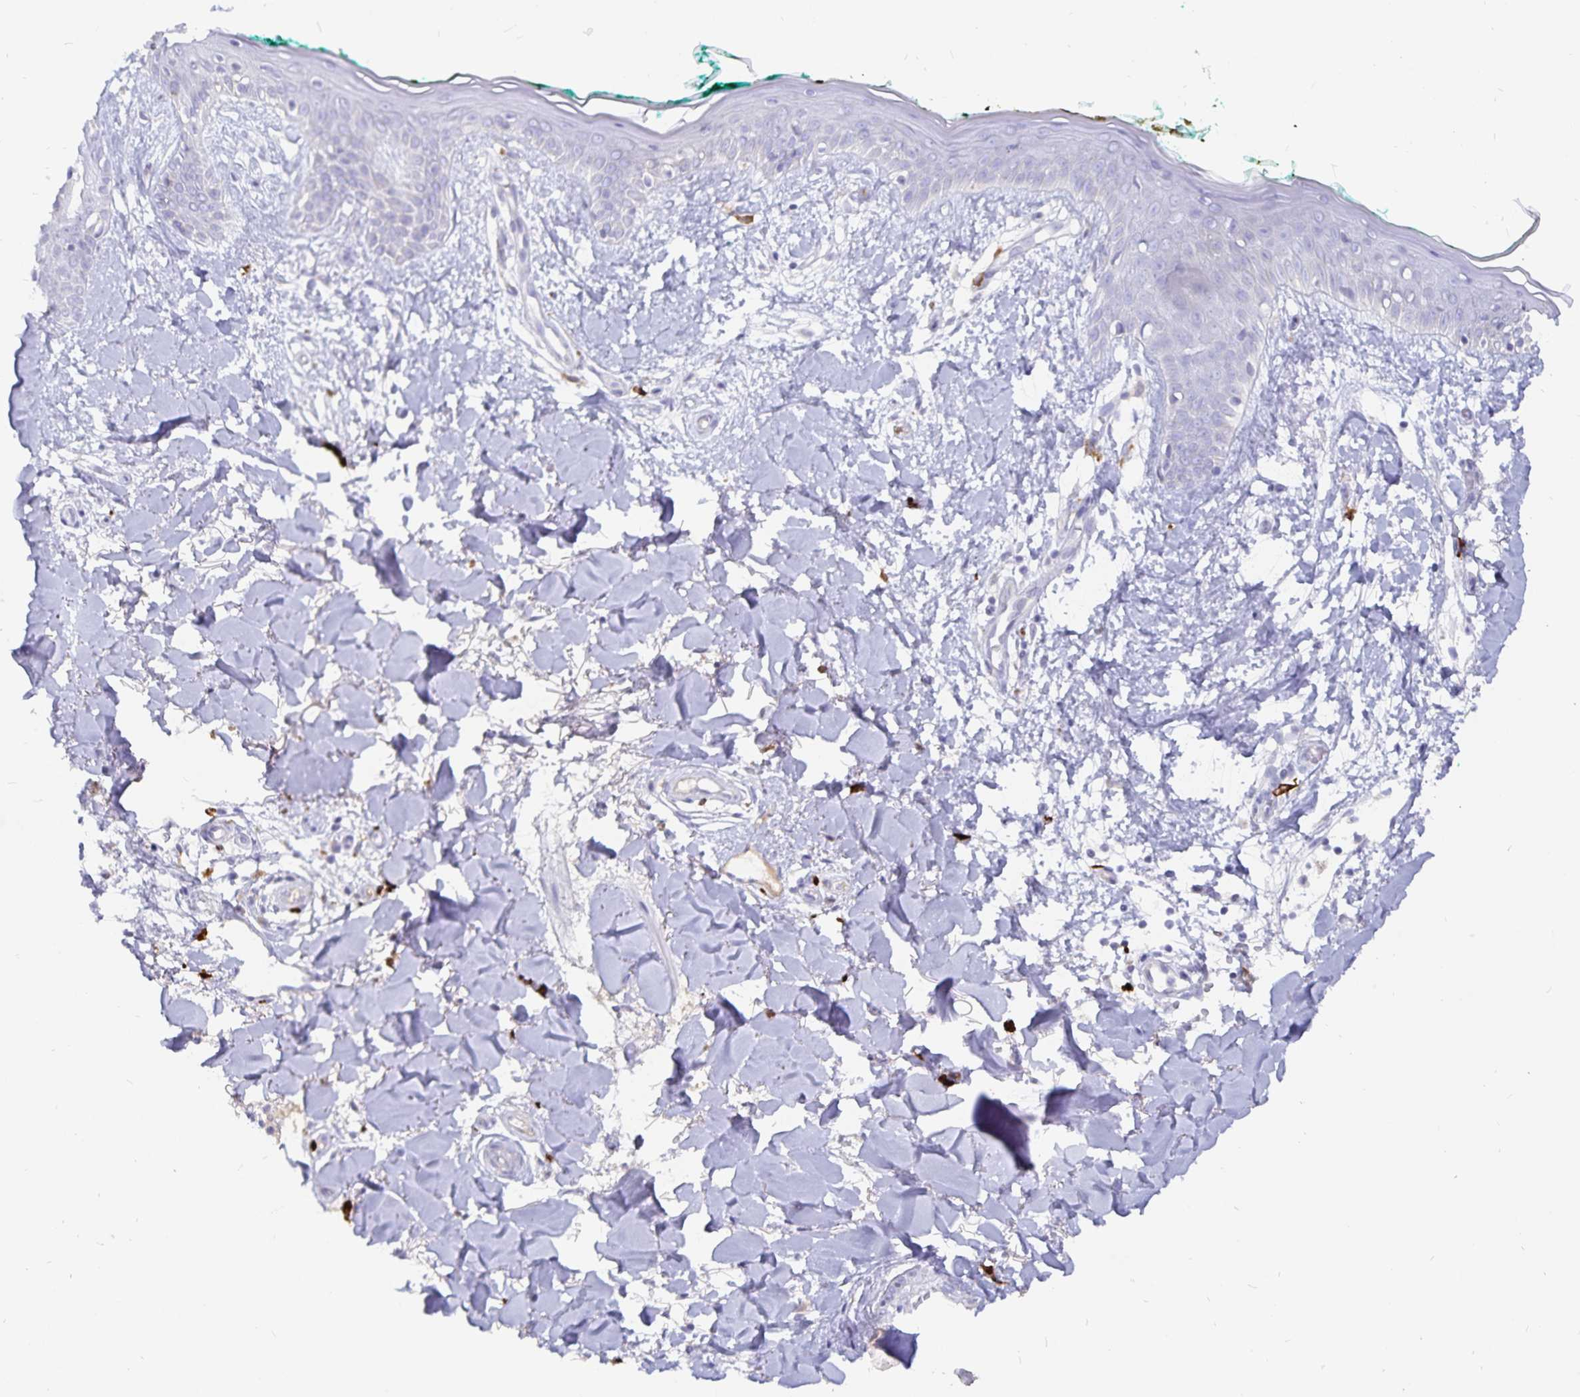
{"staining": {"intensity": "negative", "quantity": "none", "location": "none"}, "tissue": "skin", "cell_type": "Fibroblasts", "image_type": "normal", "snomed": [{"axis": "morphology", "description": "Normal tissue, NOS"}, {"axis": "topography", "description": "Skin"}], "caption": "This is an immunohistochemistry photomicrograph of benign human skin. There is no positivity in fibroblasts.", "gene": "PKHD1", "patient": {"sex": "female", "age": 34}}